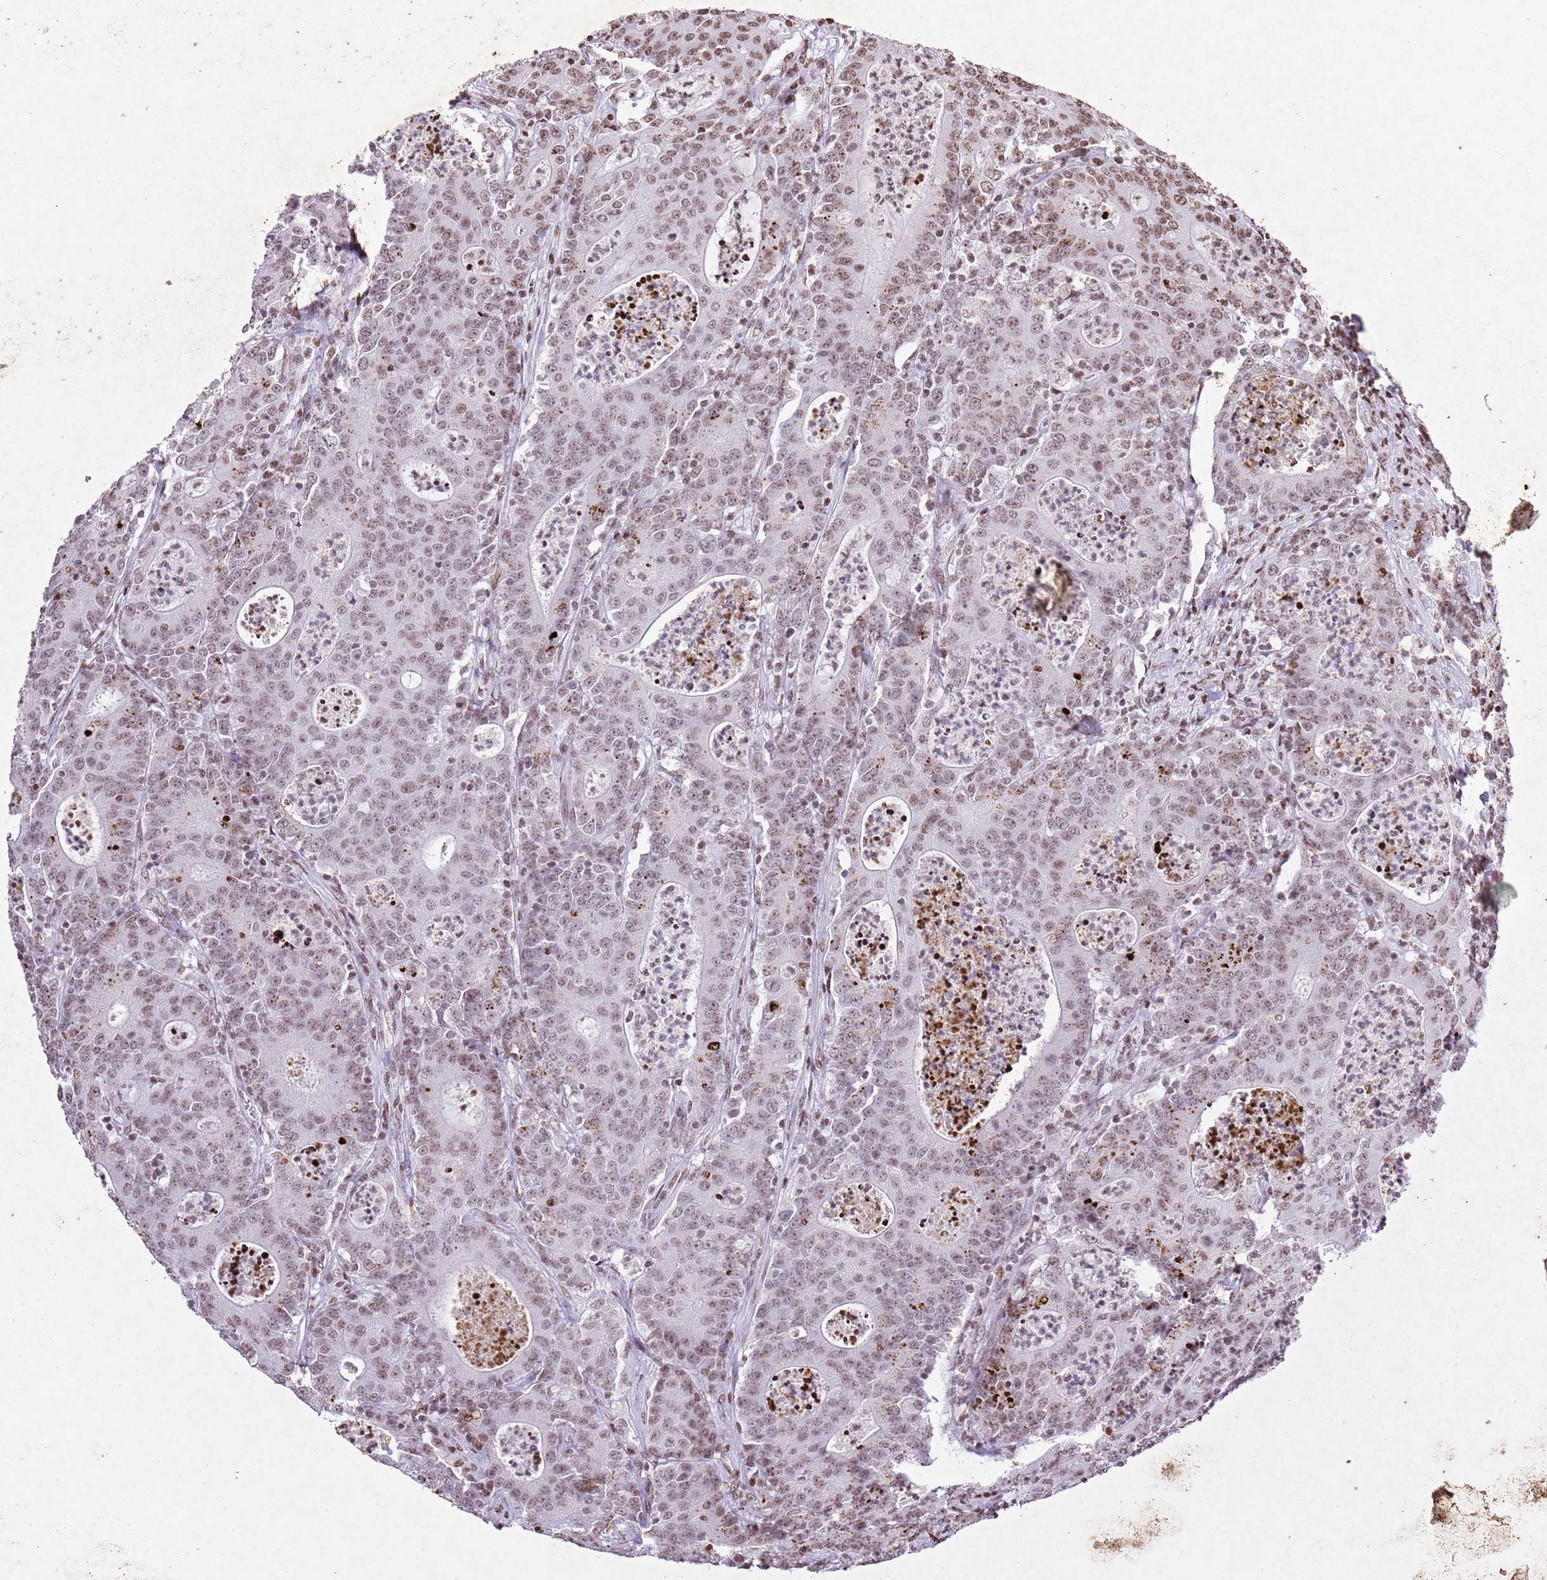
{"staining": {"intensity": "moderate", "quantity": ">75%", "location": "nuclear"}, "tissue": "colorectal cancer", "cell_type": "Tumor cells", "image_type": "cancer", "snomed": [{"axis": "morphology", "description": "Adenocarcinoma, NOS"}, {"axis": "topography", "description": "Colon"}], "caption": "IHC (DAB (3,3'-diaminobenzidine)) staining of colorectal cancer exhibits moderate nuclear protein staining in approximately >75% of tumor cells.", "gene": "BMAL1", "patient": {"sex": "male", "age": 83}}